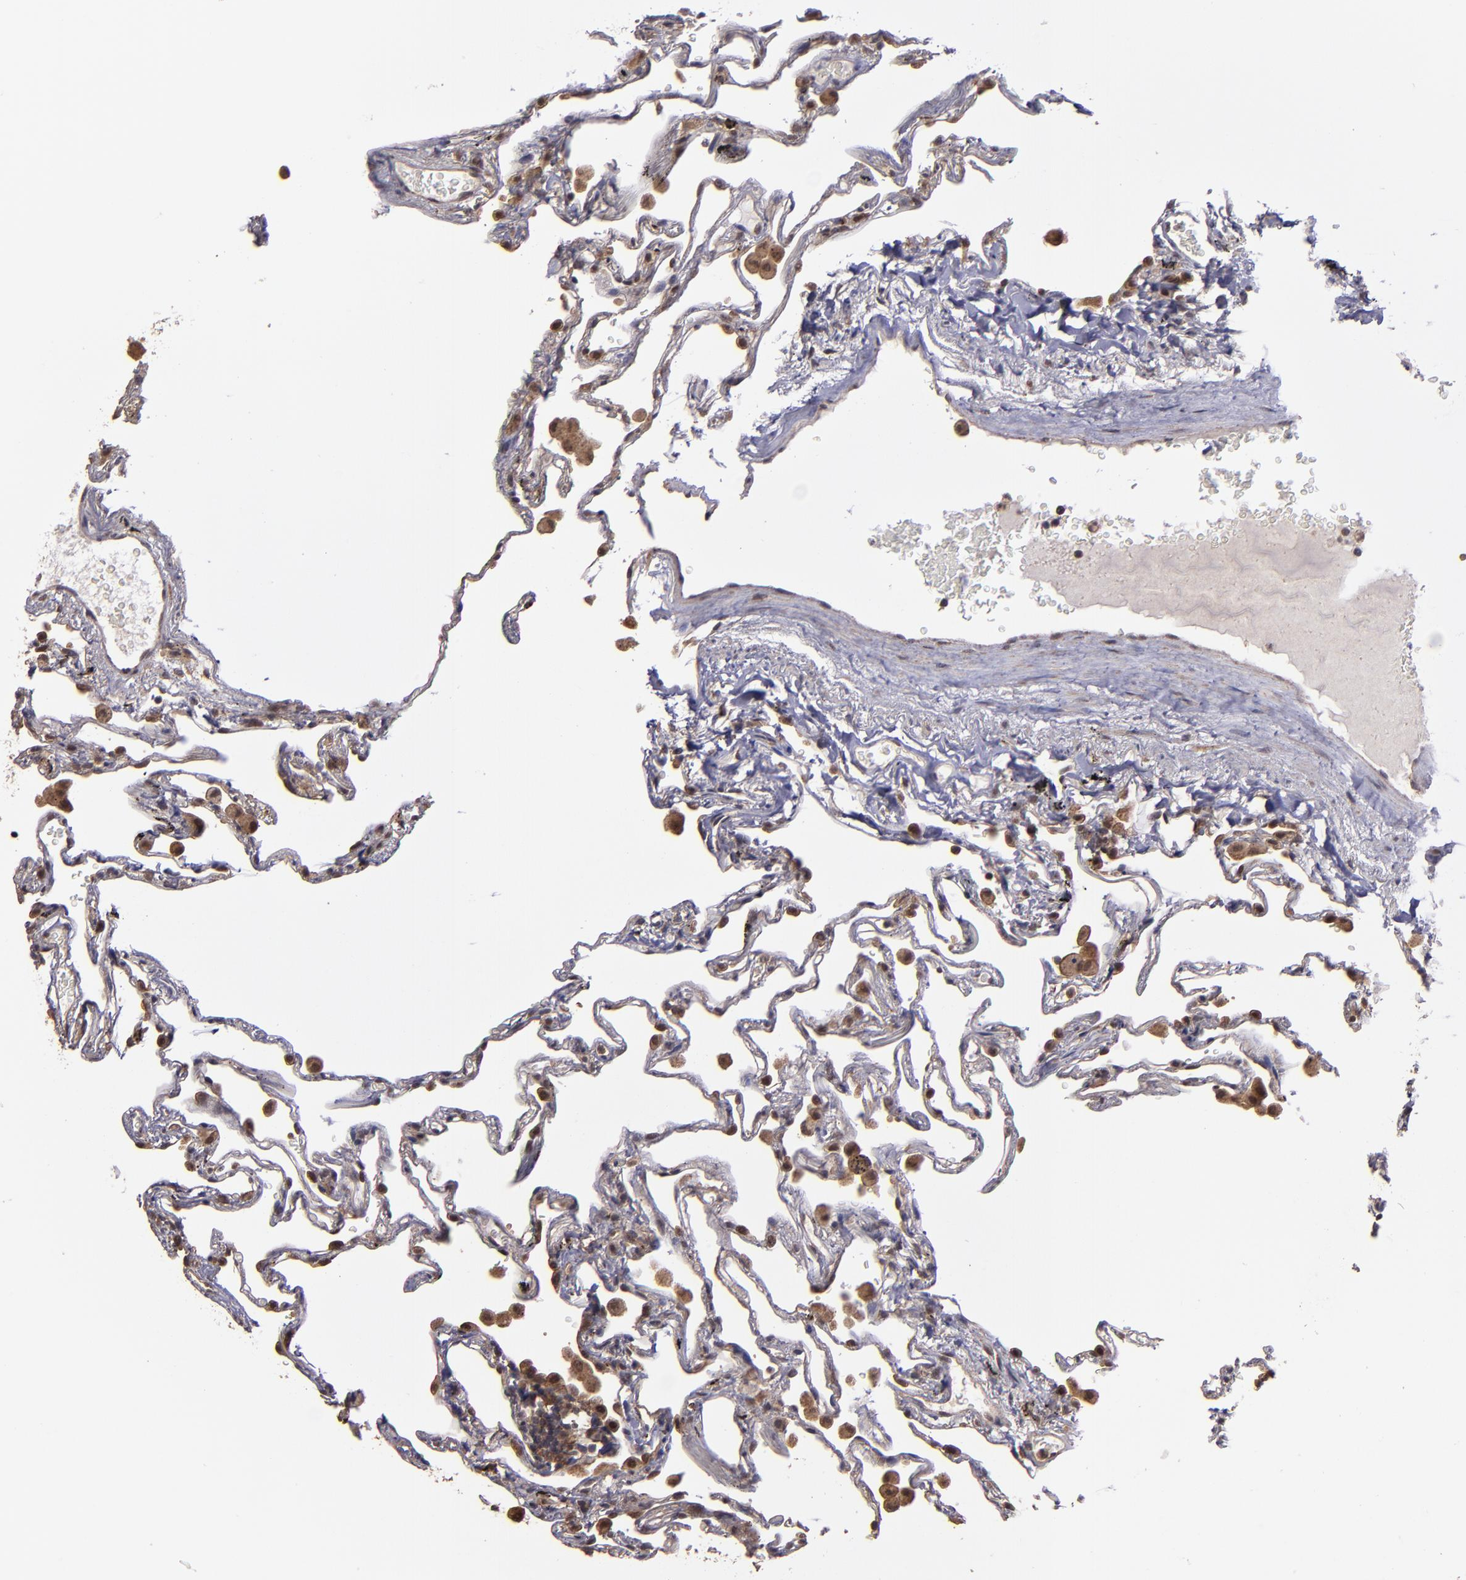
{"staining": {"intensity": "weak", "quantity": "25%-75%", "location": "cytoplasmic/membranous"}, "tissue": "lung", "cell_type": "Alveolar cells", "image_type": "normal", "snomed": [{"axis": "morphology", "description": "Normal tissue, NOS"}, {"axis": "morphology", "description": "Inflammation, NOS"}, {"axis": "topography", "description": "Lung"}], "caption": "Immunohistochemical staining of unremarkable lung shows low levels of weak cytoplasmic/membranous staining in about 25%-75% of alveolar cells.", "gene": "SIPA1L1", "patient": {"sex": "male", "age": 69}}